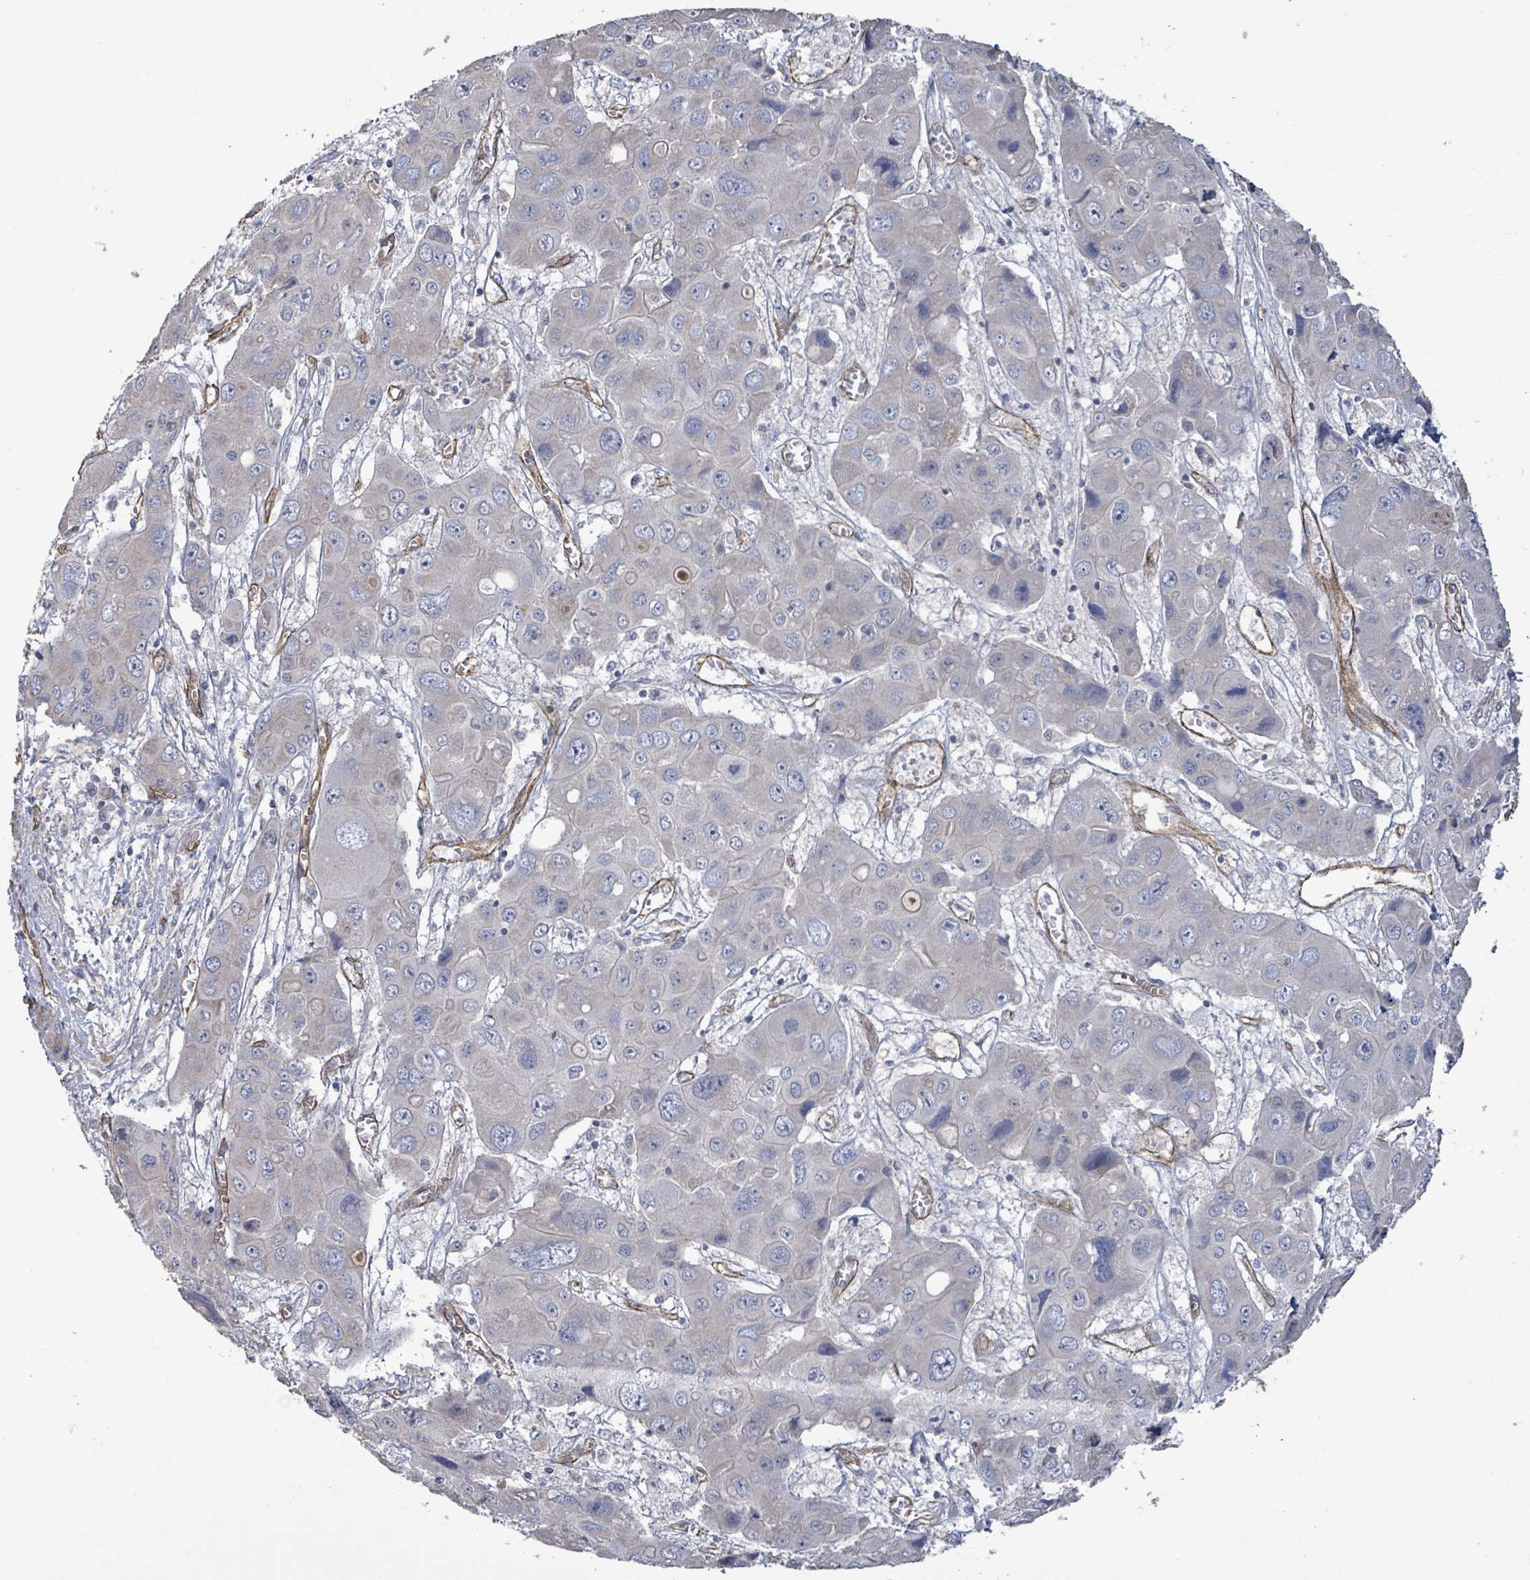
{"staining": {"intensity": "negative", "quantity": "none", "location": "none"}, "tissue": "liver cancer", "cell_type": "Tumor cells", "image_type": "cancer", "snomed": [{"axis": "morphology", "description": "Cholangiocarcinoma"}, {"axis": "topography", "description": "Liver"}], "caption": "Immunohistochemistry (IHC) photomicrograph of human liver cancer stained for a protein (brown), which demonstrates no positivity in tumor cells.", "gene": "KANK3", "patient": {"sex": "male", "age": 67}}